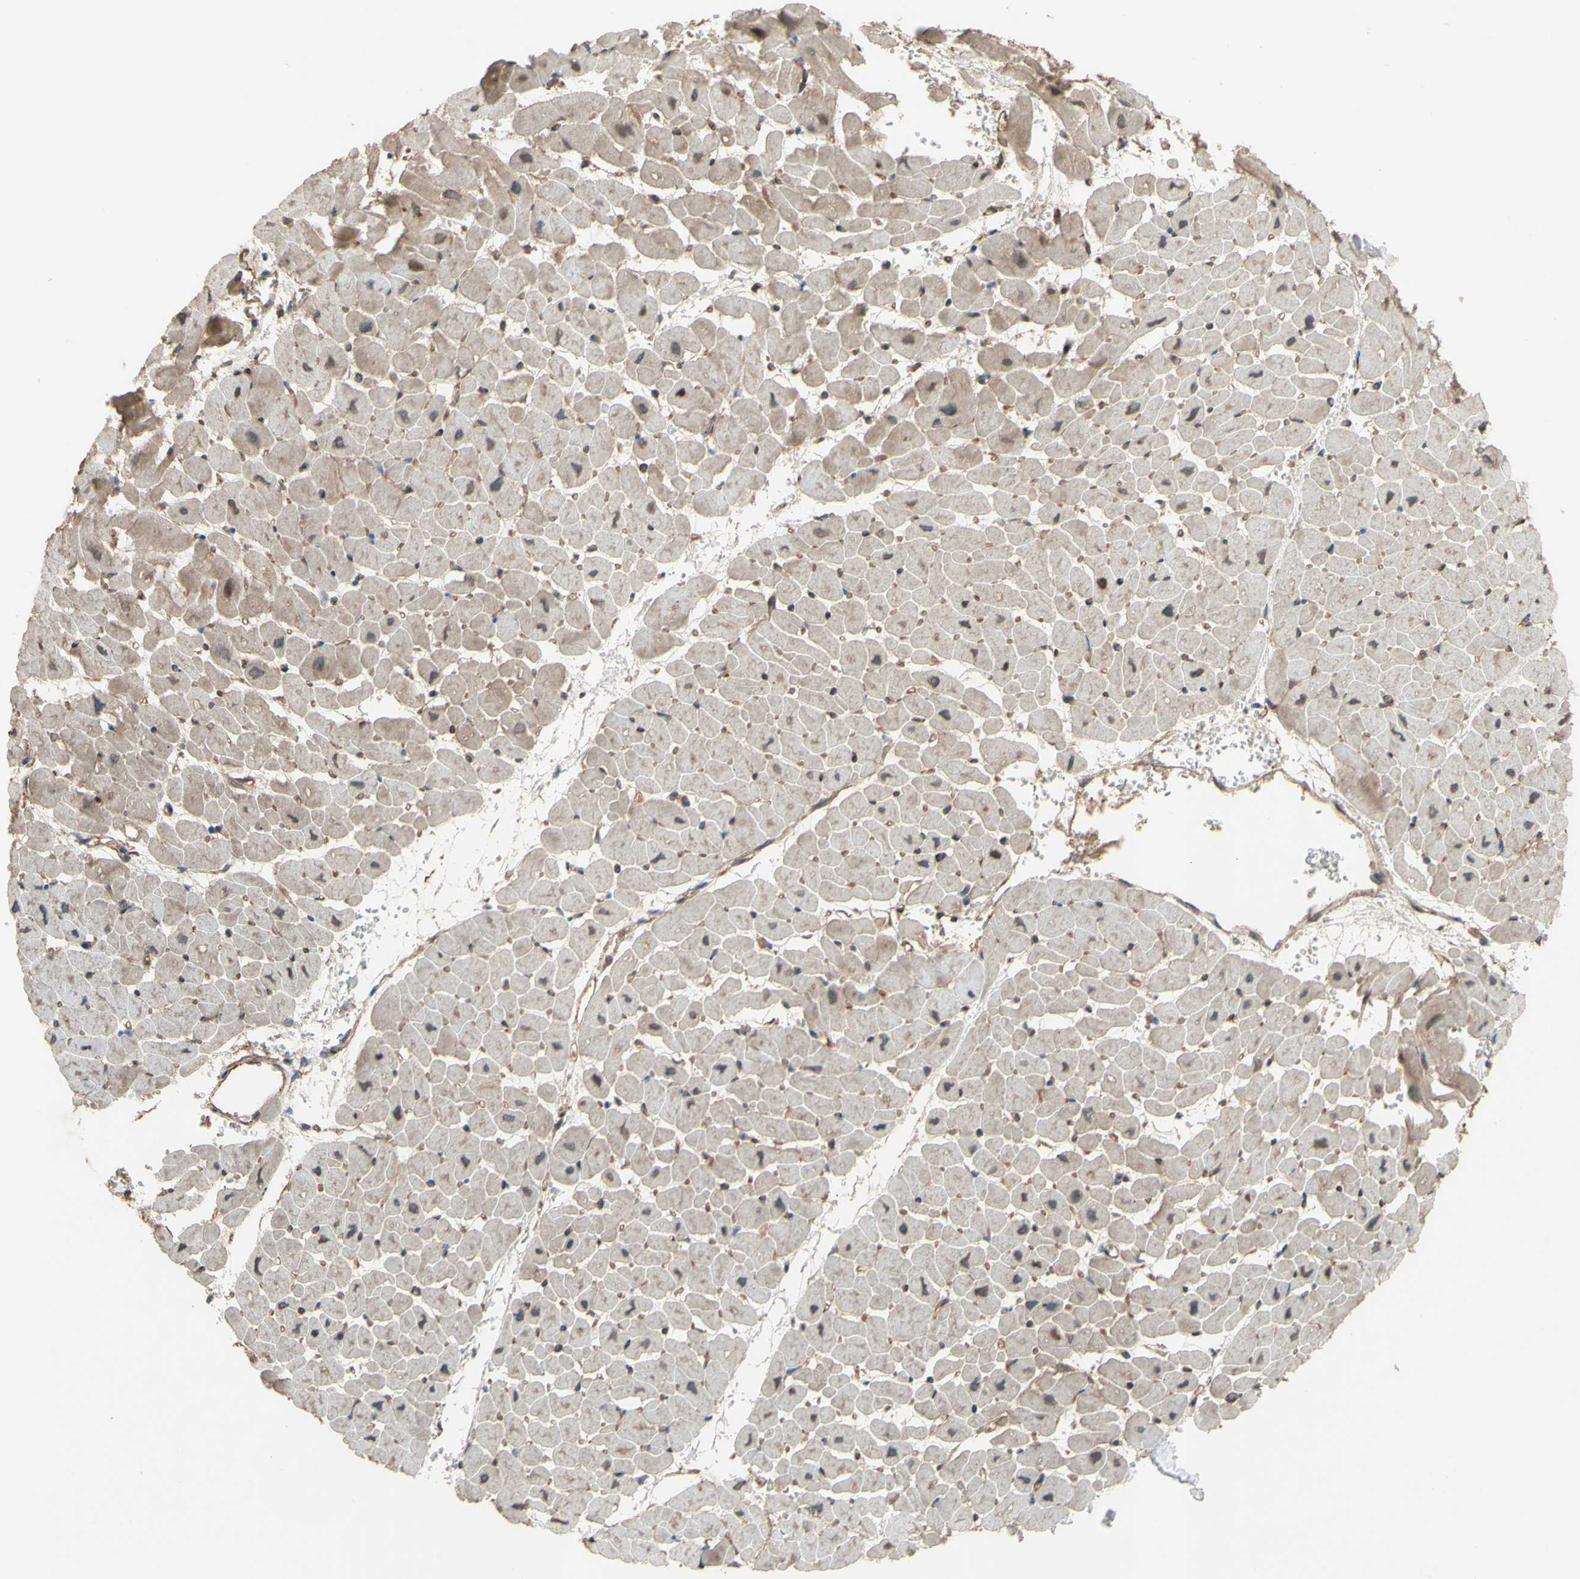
{"staining": {"intensity": "weak", "quantity": "25%-75%", "location": "cytoplasmic/membranous"}, "tissue": "heart muscle", "cell_type": "Cardiomyocytes", "image_type": "normal", "snomed": [{"axis": "morphology", "description": "Normal tissue, NOS"}, {"axis": "topography", "description": "Heart"}], "caption": "Approximately 25%-75% of cardiomyocytes in unremarkable heart muscle display weak cytoplasmic/membranous protein positivity as visualized by brown immunohistochemical staining.", "gene": "SHROOM4", "patient": {"sex": "male", "age": 45}}